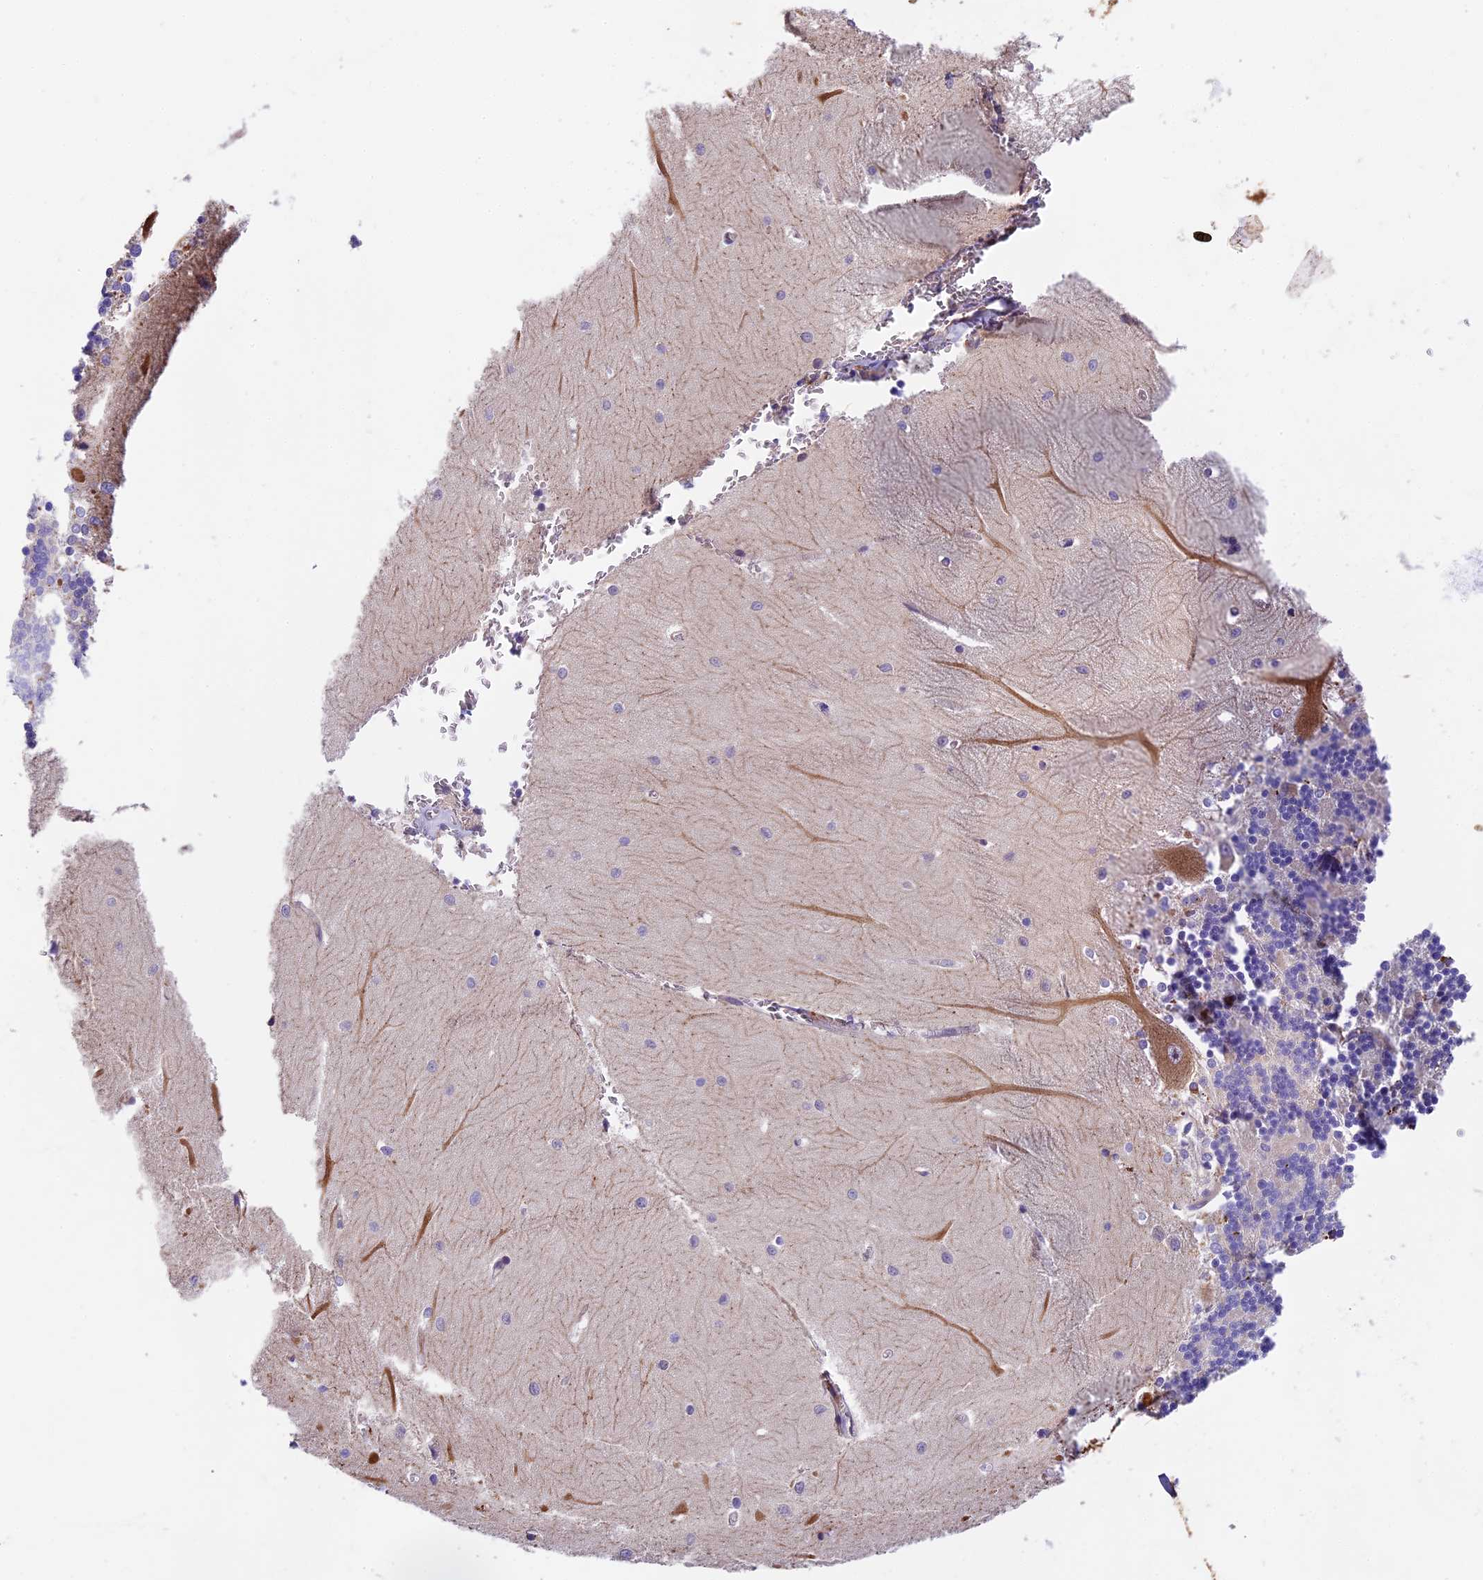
{"staining": {"intensity": "weak", "quantity": "<25%", "location": "cytoplasmic/membranous"}, "tissue": "cerebellum", "cell_type": "Cells in granular layer", "image_type": "normal", "snomed": [{"axis": "morphology", "description": "Normal tissue, NOS"}, {"axis": "topography", "description": "Cerebellum"}], "caption": "Immunohistochemistry (IHC) of unremarkable human cerebellum demonstrates no staining in cells in granular layer.", "gene": "COPE", "patient": {"sex": "male", "age": 37}}